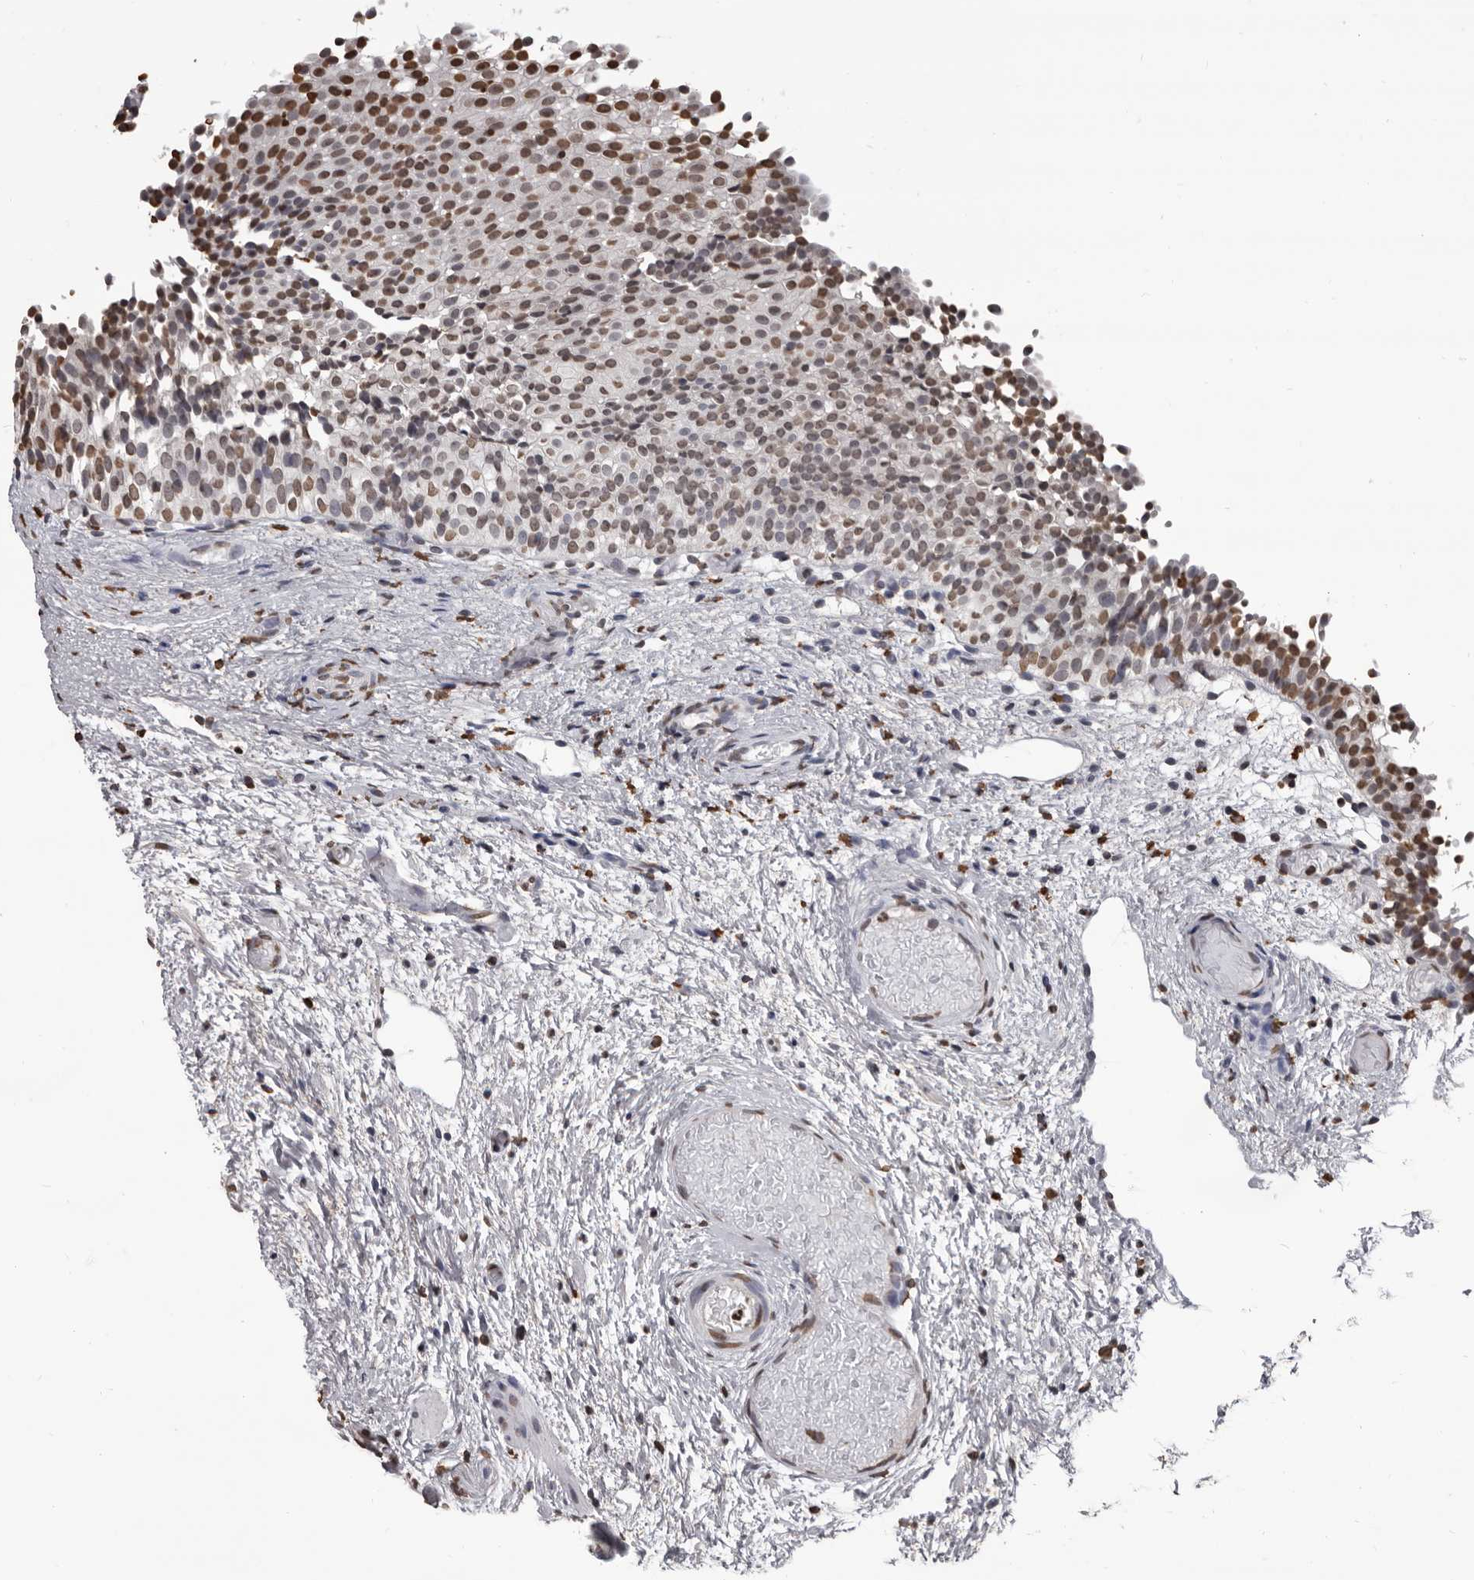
{"staining": {"intensity": "moderate", "quantity": "25%-75%", "location": "nuclear"}, "tissue": "urinary bladder", "cell_type": "Urothelial cells", "image_type": "normal", "snomed": [{"axis": "morphology", "description": "Normal tissue, NOS"}, {"axis": "topography", "description": "Urinary bladder"}], "caption": "A brown stain shows moderate nuclear expression of a protein in urothelial cells of unremarkable urinary bladder. (Stains: DAB in brown, nuclei in blue, Microscopy: brightfield microscopy at high magnification).", "gene": "AHR", "patient": {"sex": "male", "age": 1}}